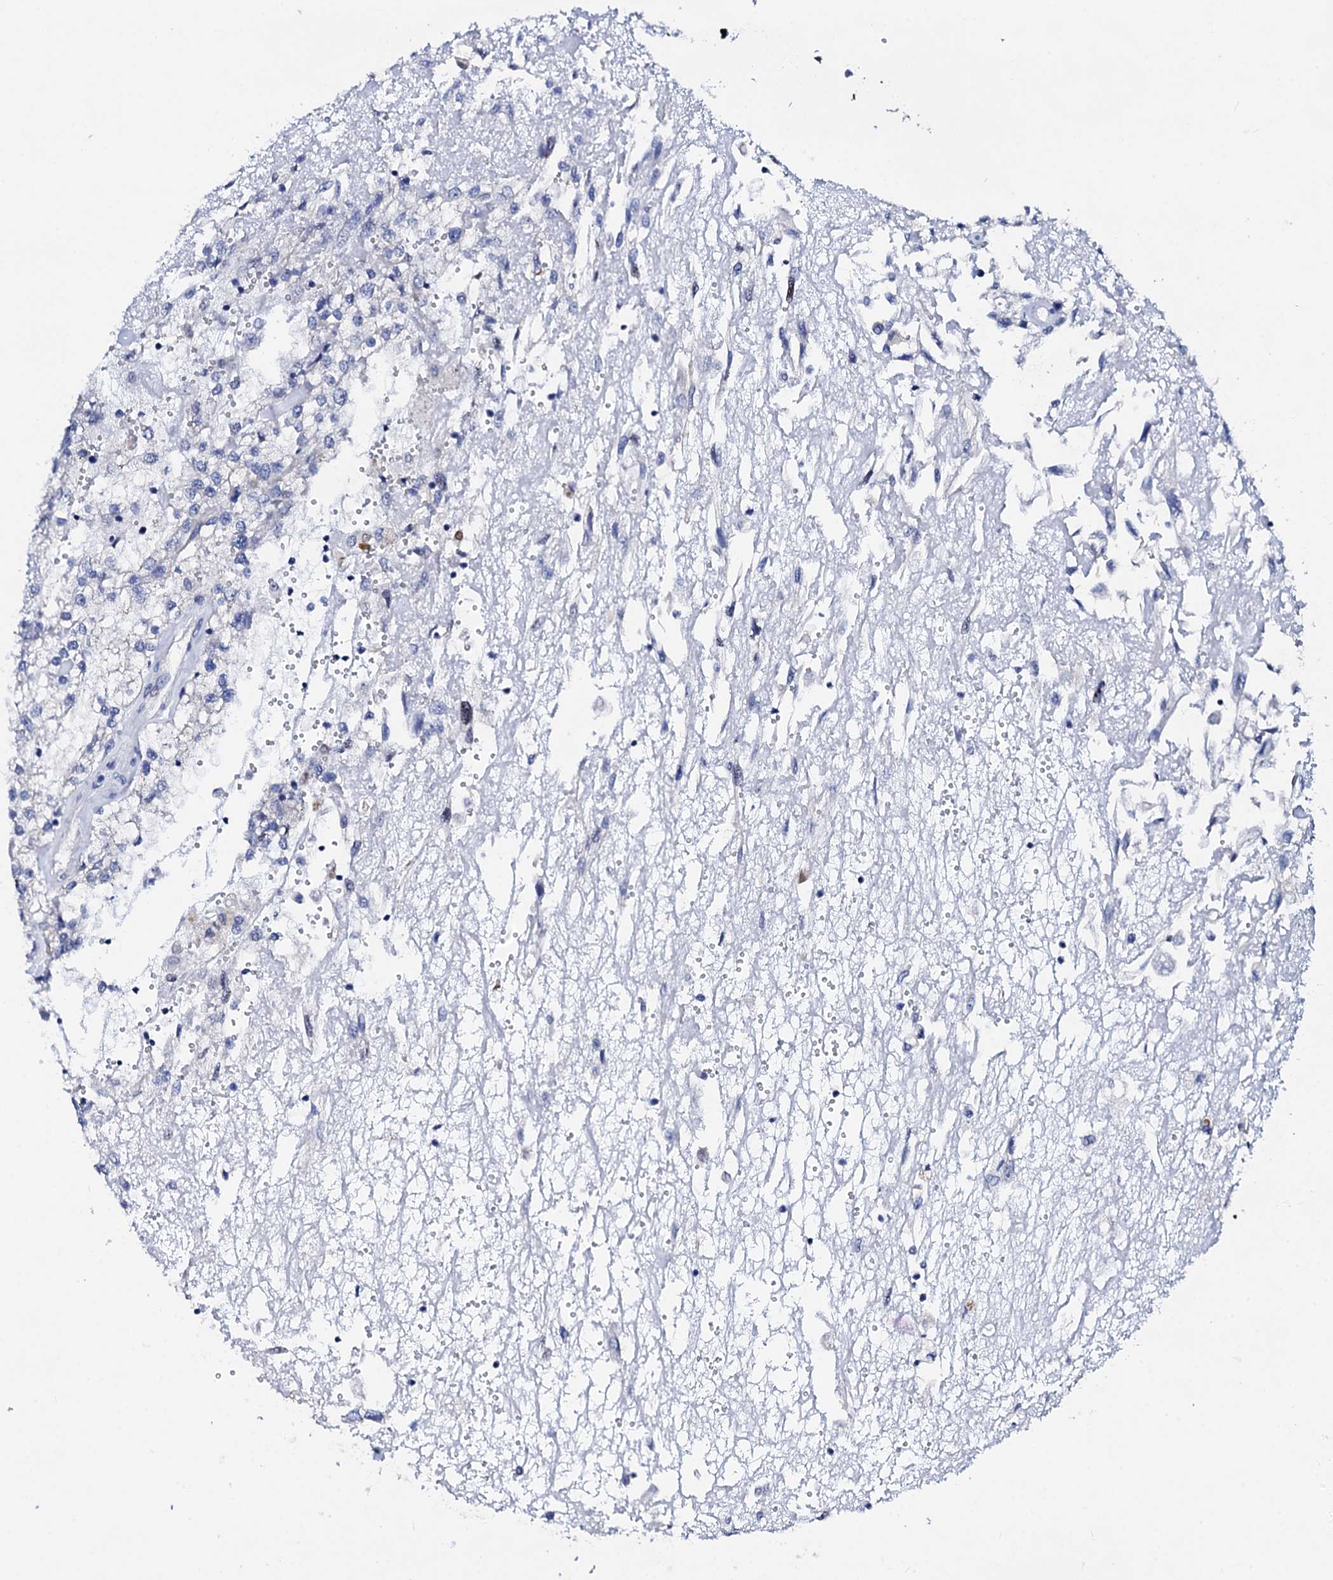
{"staining": {"intensity": "negative", "quantity": "none", "location": "none"}, "tissue": "renal cancer", "cell_type": "Tumor cells", "image_type": "cancer", "snomed": [{"axis": "morphology", "description": "Adenocarcinoma, NOS"}, {"axis": "topography", "description": "Kidney"}], "caption": "There is no significant expression in tumor cells of adenocarcinoma (renal). The staining is performed using DAB (3,3'-diaminobenzidine) brown chromogen with nuclei counter-stained in using hematoxylin.", "gene": "TRDN", "patient": {"sex": "female", "age": 52}}